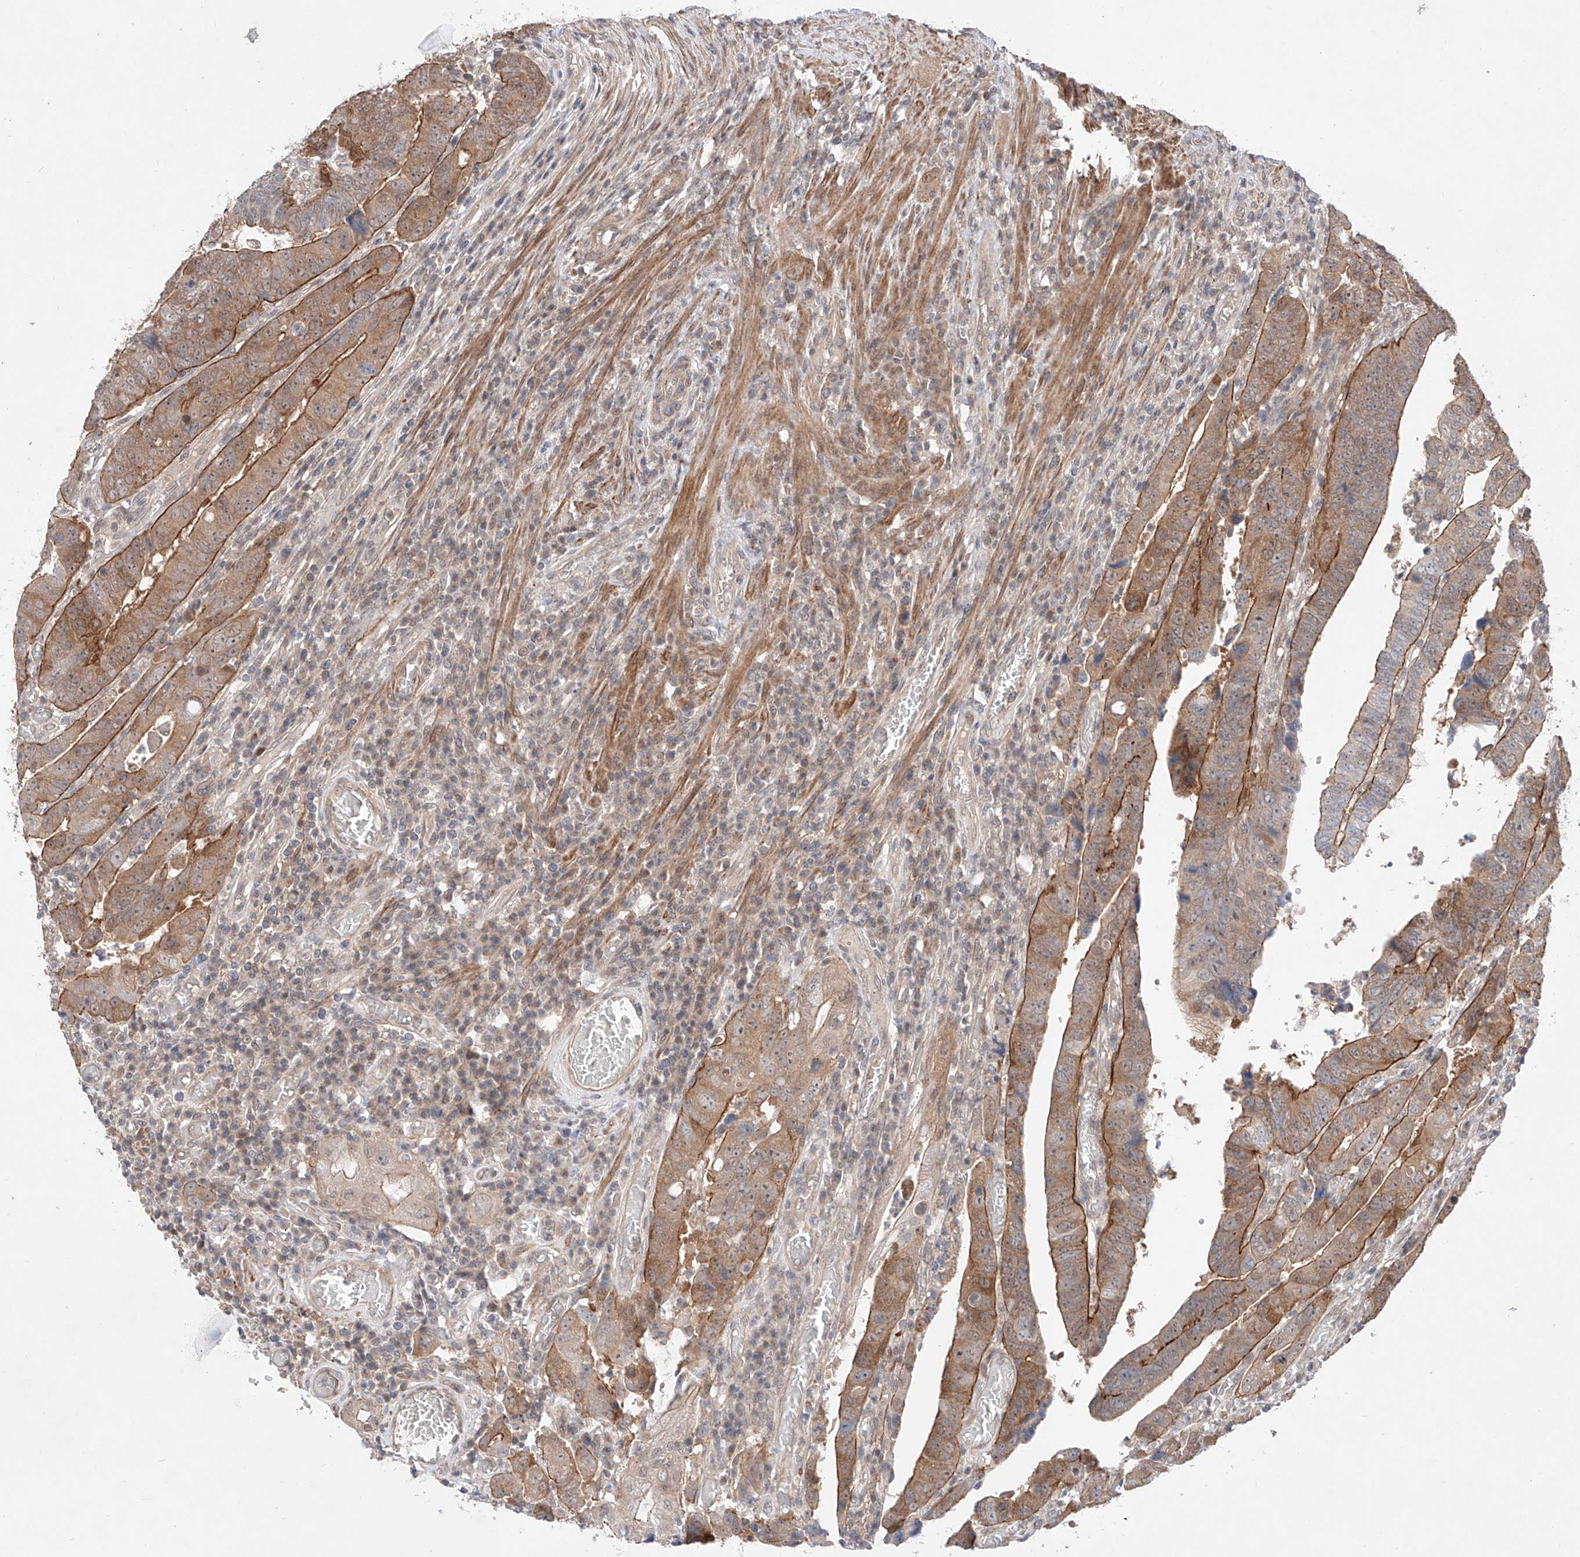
{"staining": {"intensity": "moderate", "quantity": "25%-75%", "location": "cytoplasmic/membranous"}, "tissue": "colorectal cancer", "cell_type": "Tumor cells", "image_type": "cancer", "snomed": [{"axis": "morphology", "description": "Normal tissue, NOS"}, {"axis": "morphology", "description": "Adenocarcinoma, NOS"}, {"axis": "topography", "description": "Rectum"}], "caption": "The image reveals a brown stain indicating the presence of a protein in the cytoplasmic/membranous of tumor cells in colorectal cancer (adenocarcinoma). Nuclei are stained in blue.", "gene": "TSR2", "patient": {"sex": "female", "age": 65}}